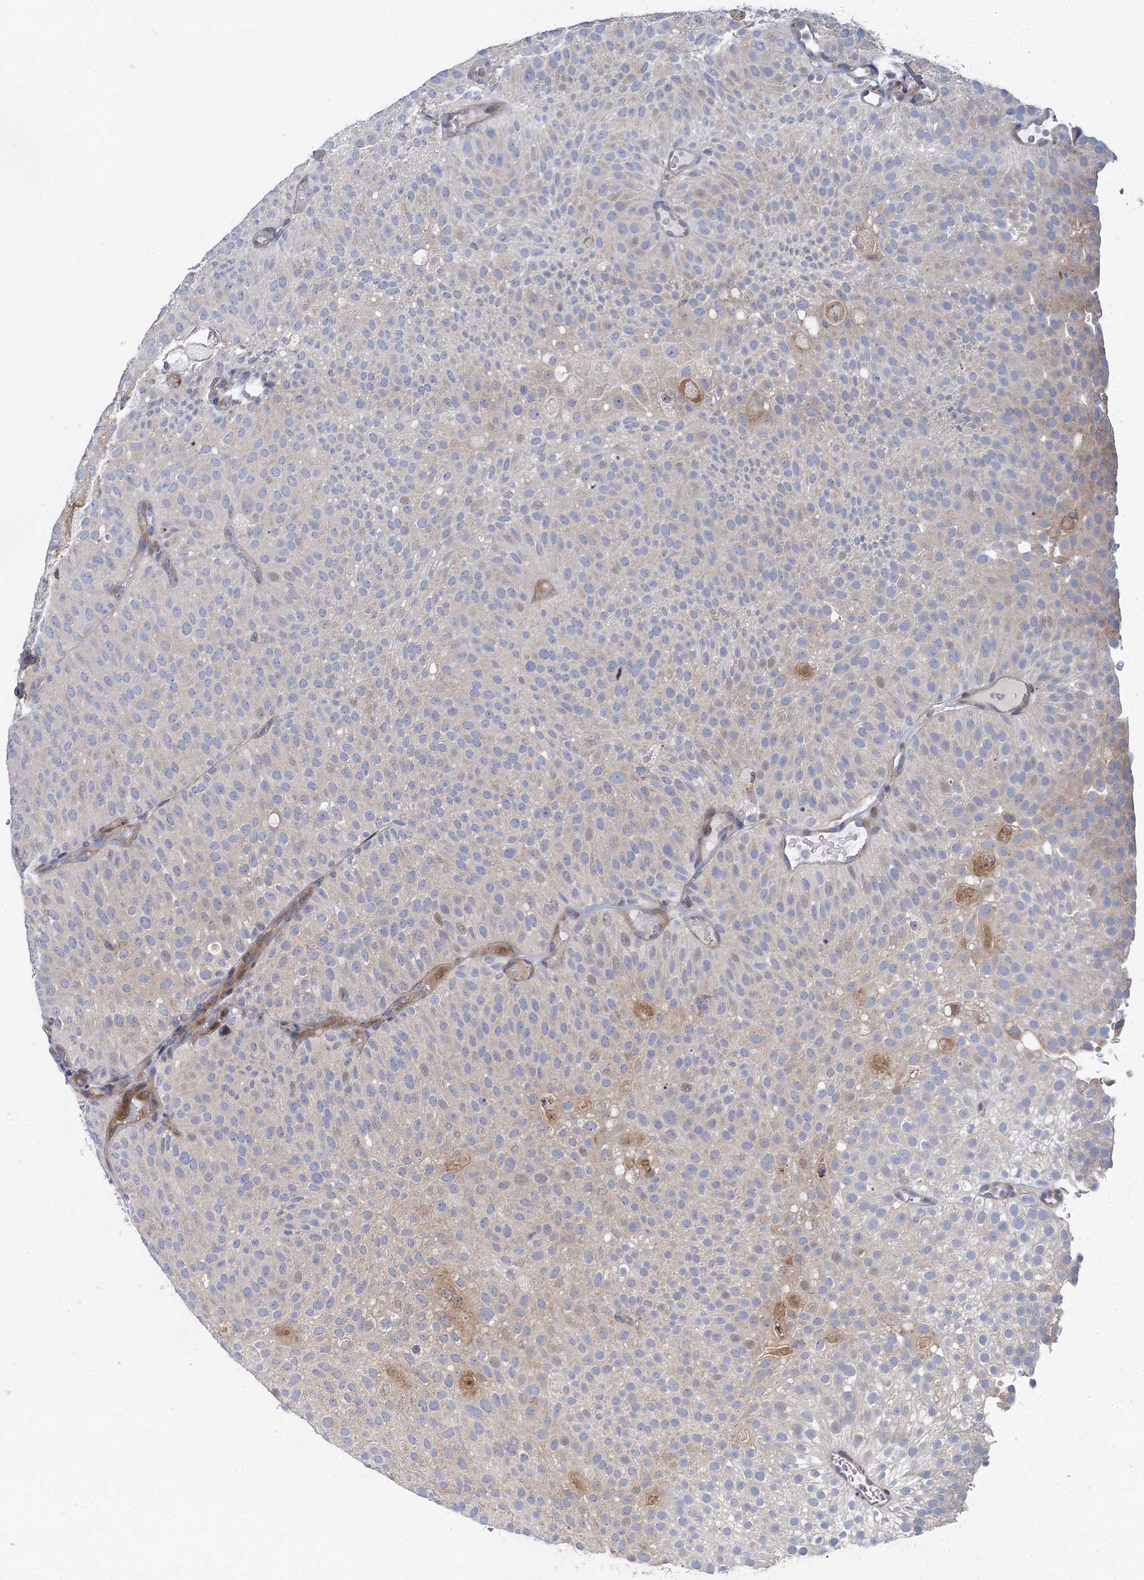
{"staining": {"intensity": "moderate", "quantity": "<25%", "location": "cytoplasmic/membranous,nuclear"}, "tissue": "urothelial cancer", "cell_type": "Tumor cells", "image_type": "cancer", "snomed": [{"axis": "morphology", "description": "Urothelial carcinoma, Low grade"}, {"axis": "topography", "description": "Urinary bladder"}], "caption": "Immunohistochemistry of human low-grade urothelial carcinoma displays low levels of moderate cytoplasmic/membranous and nuclear positivity in about <25% of tumor cells.", "gene": "QPCTL", "patient": {"sex": "male", "age": 78}}